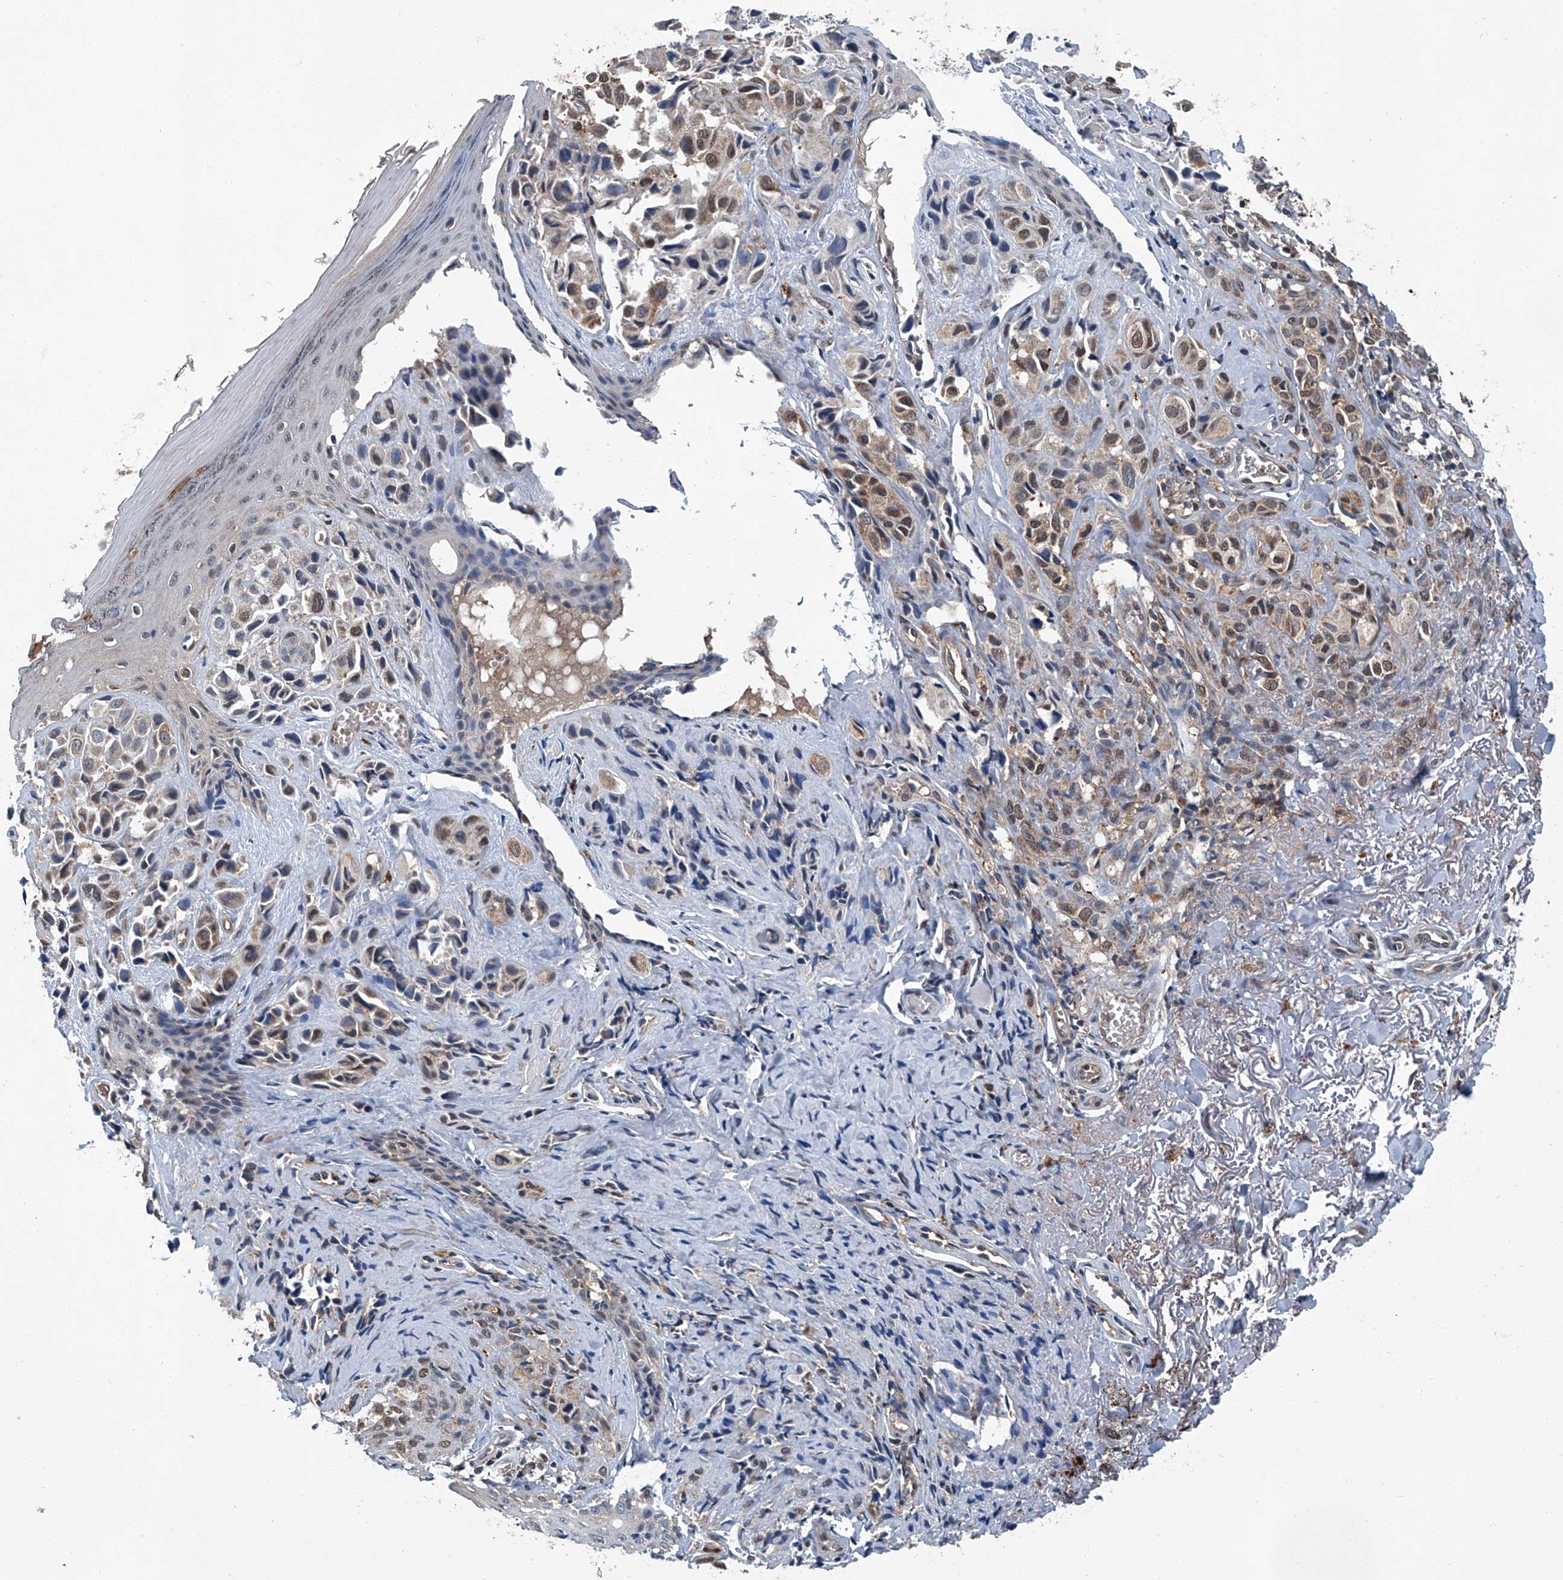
{"staining": {"intensity": "weak", "quantity": ">75%", "location": "cytoplasmic/membranous,nuclear"}, "tissue": "melanoma", "cell_type": "Tumor cells", "image_type": "cancer", "snomed": [{"axis": "morphology", "description": "Malignant melanoma, NOS"}, {"axis": "topography", "description": "Skin"}], "caption": "High-power microscopy captured an IHC image of malignant melanoma, revealing weak cytoplasmic/membranous and nuclear staining in approximately >75% of tumor cells.", "gene": "CLK1", "patient": {"sex": "female", "age": 58}}